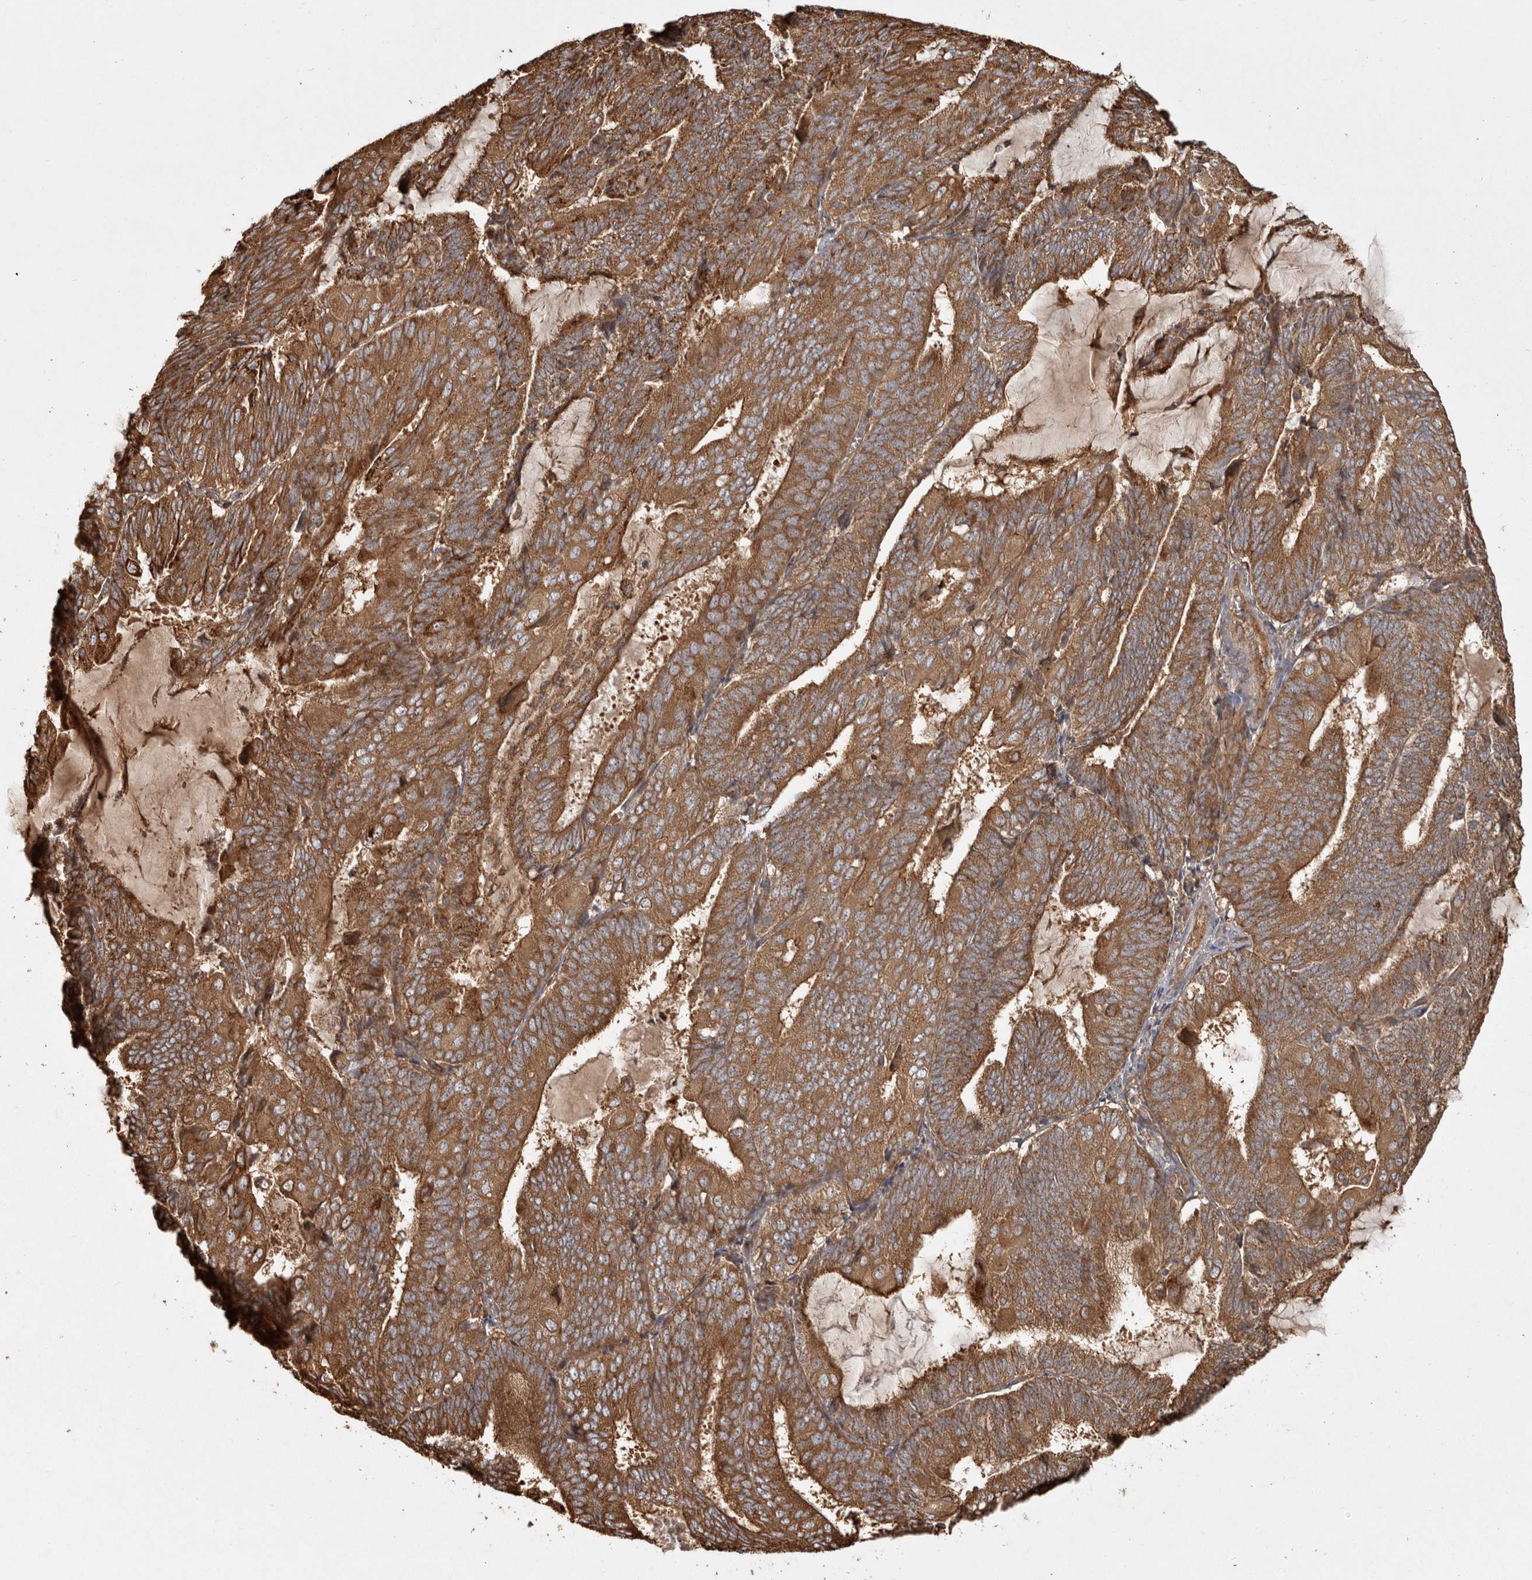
{"staining": {"intensity": "strong", "quantity": ">75%", "location": "cytoplasmic/membranous"}, "tissue": "endometrial cancer", "cell_type": "Tumor cells", "image_type": "cancer", "snomed": [{"axis": "morphology", "description": "Adenocarcinoma, NOS"}, {"axis": "topography", "description": "Endometrium"}], "caption": "Endometrial adenocarcinoma stained for a protein (brown) exhibits strong cytoplasmic/membranous positive positivity in about >75% of tumor cells.", "gene": "CAMSAP2", "patient": {"sex": "female", "age": 81}}